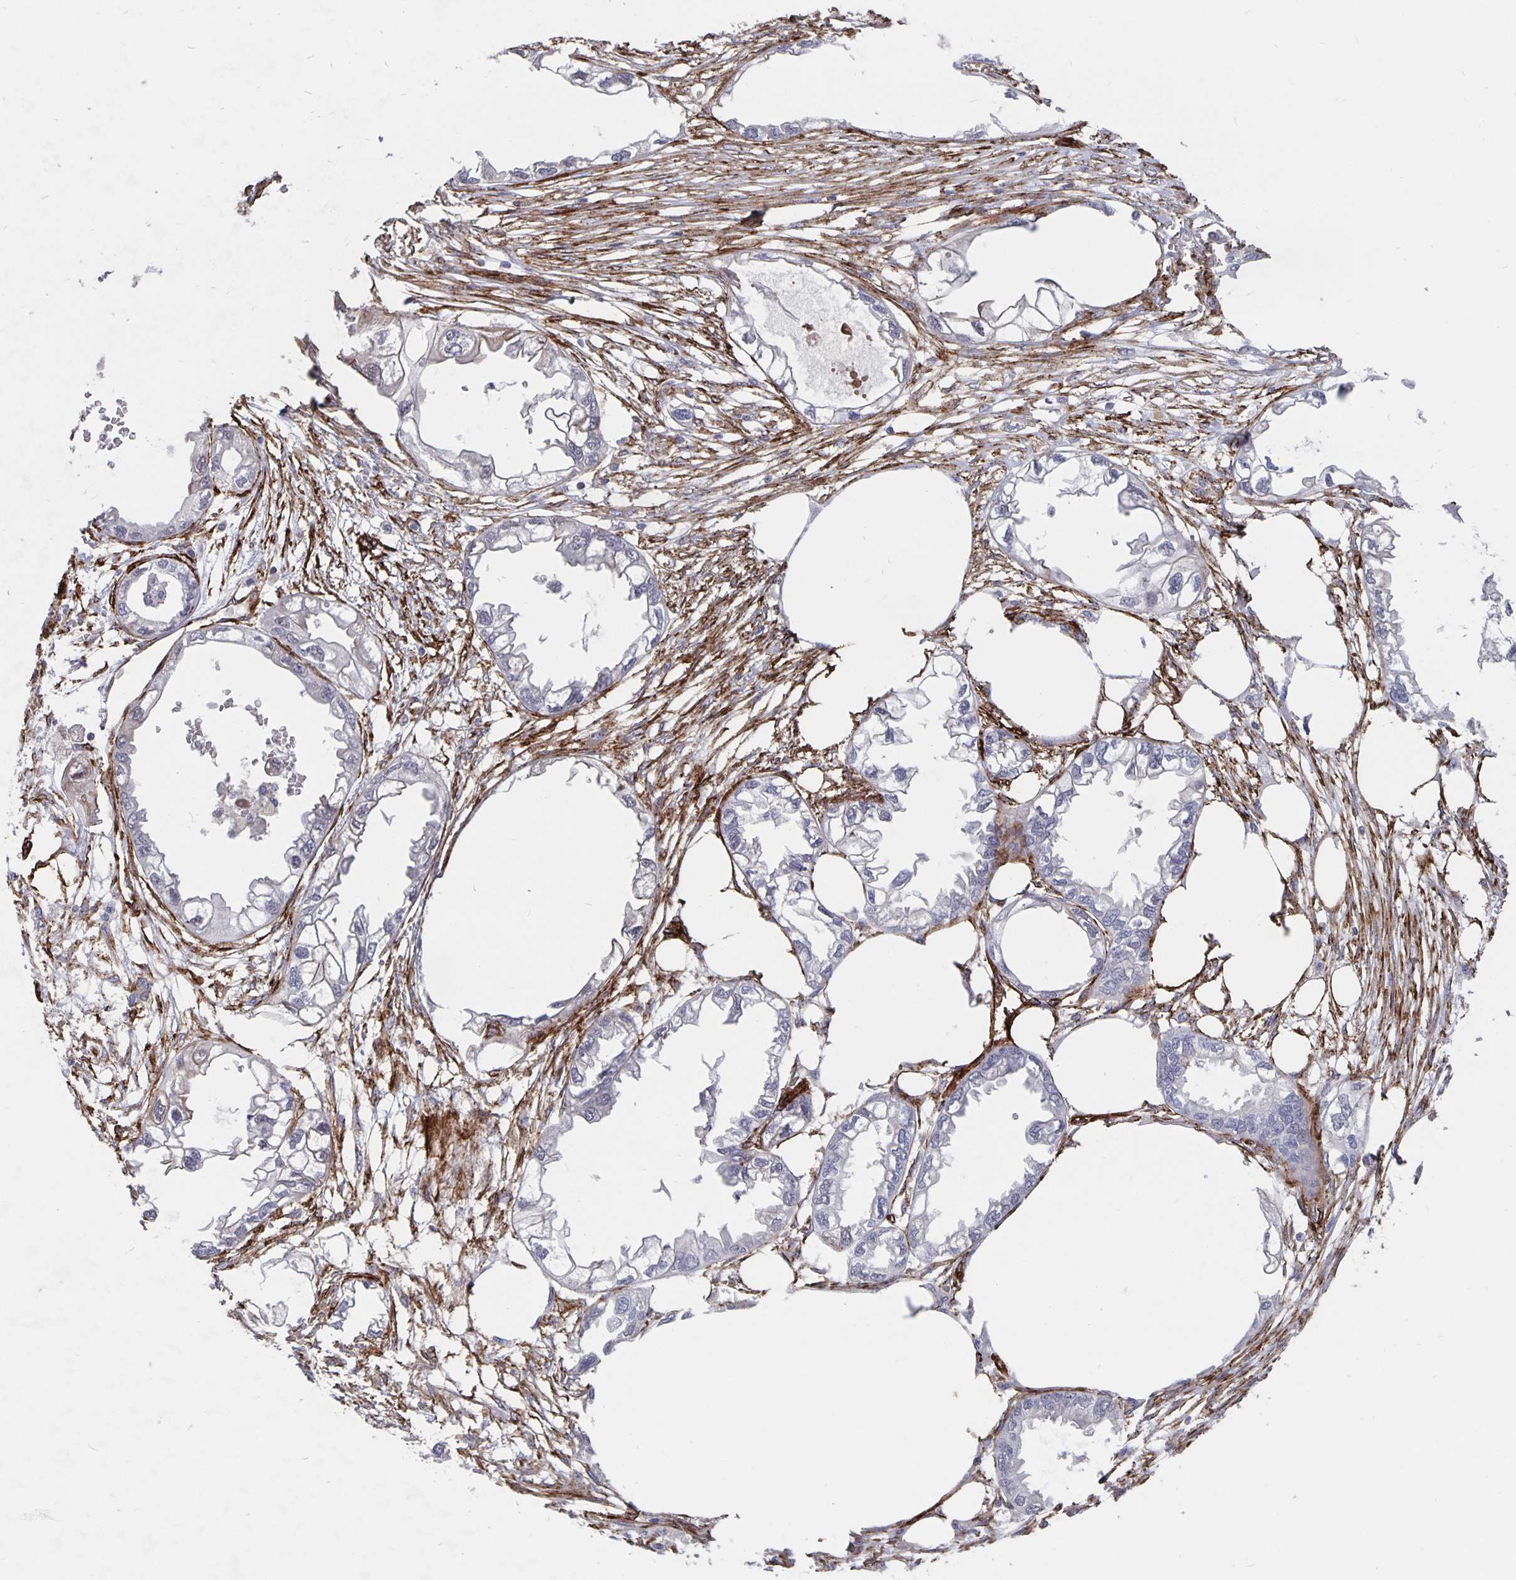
{"staining": {"intensity": "negative", "quantity": "none", "location": "none"}, "tissue": "endometrial cancer", "cell_type": "Tumor cells", "image_type": "cancer", "snomed": [{"axis": "morphology", "description": "Adenocarcinoma, NOS"}, {"axis": "morphology", "description": "Adenocarcinoma, metastatic, NOS"}, {"axis": "topography", "description": "Adipose tissue"}, {"axis": "topography", "description": "Endometrium"}], "caption": "Immunohistochemical staining of human endometrial cancer (adenocarcinoma) demonstrates no significant expression in tumor cells. (IHC, brightfield microscopy, high magnification).", "gene": "DCHS2", "patient": {"sex": "female", "age": 67}}